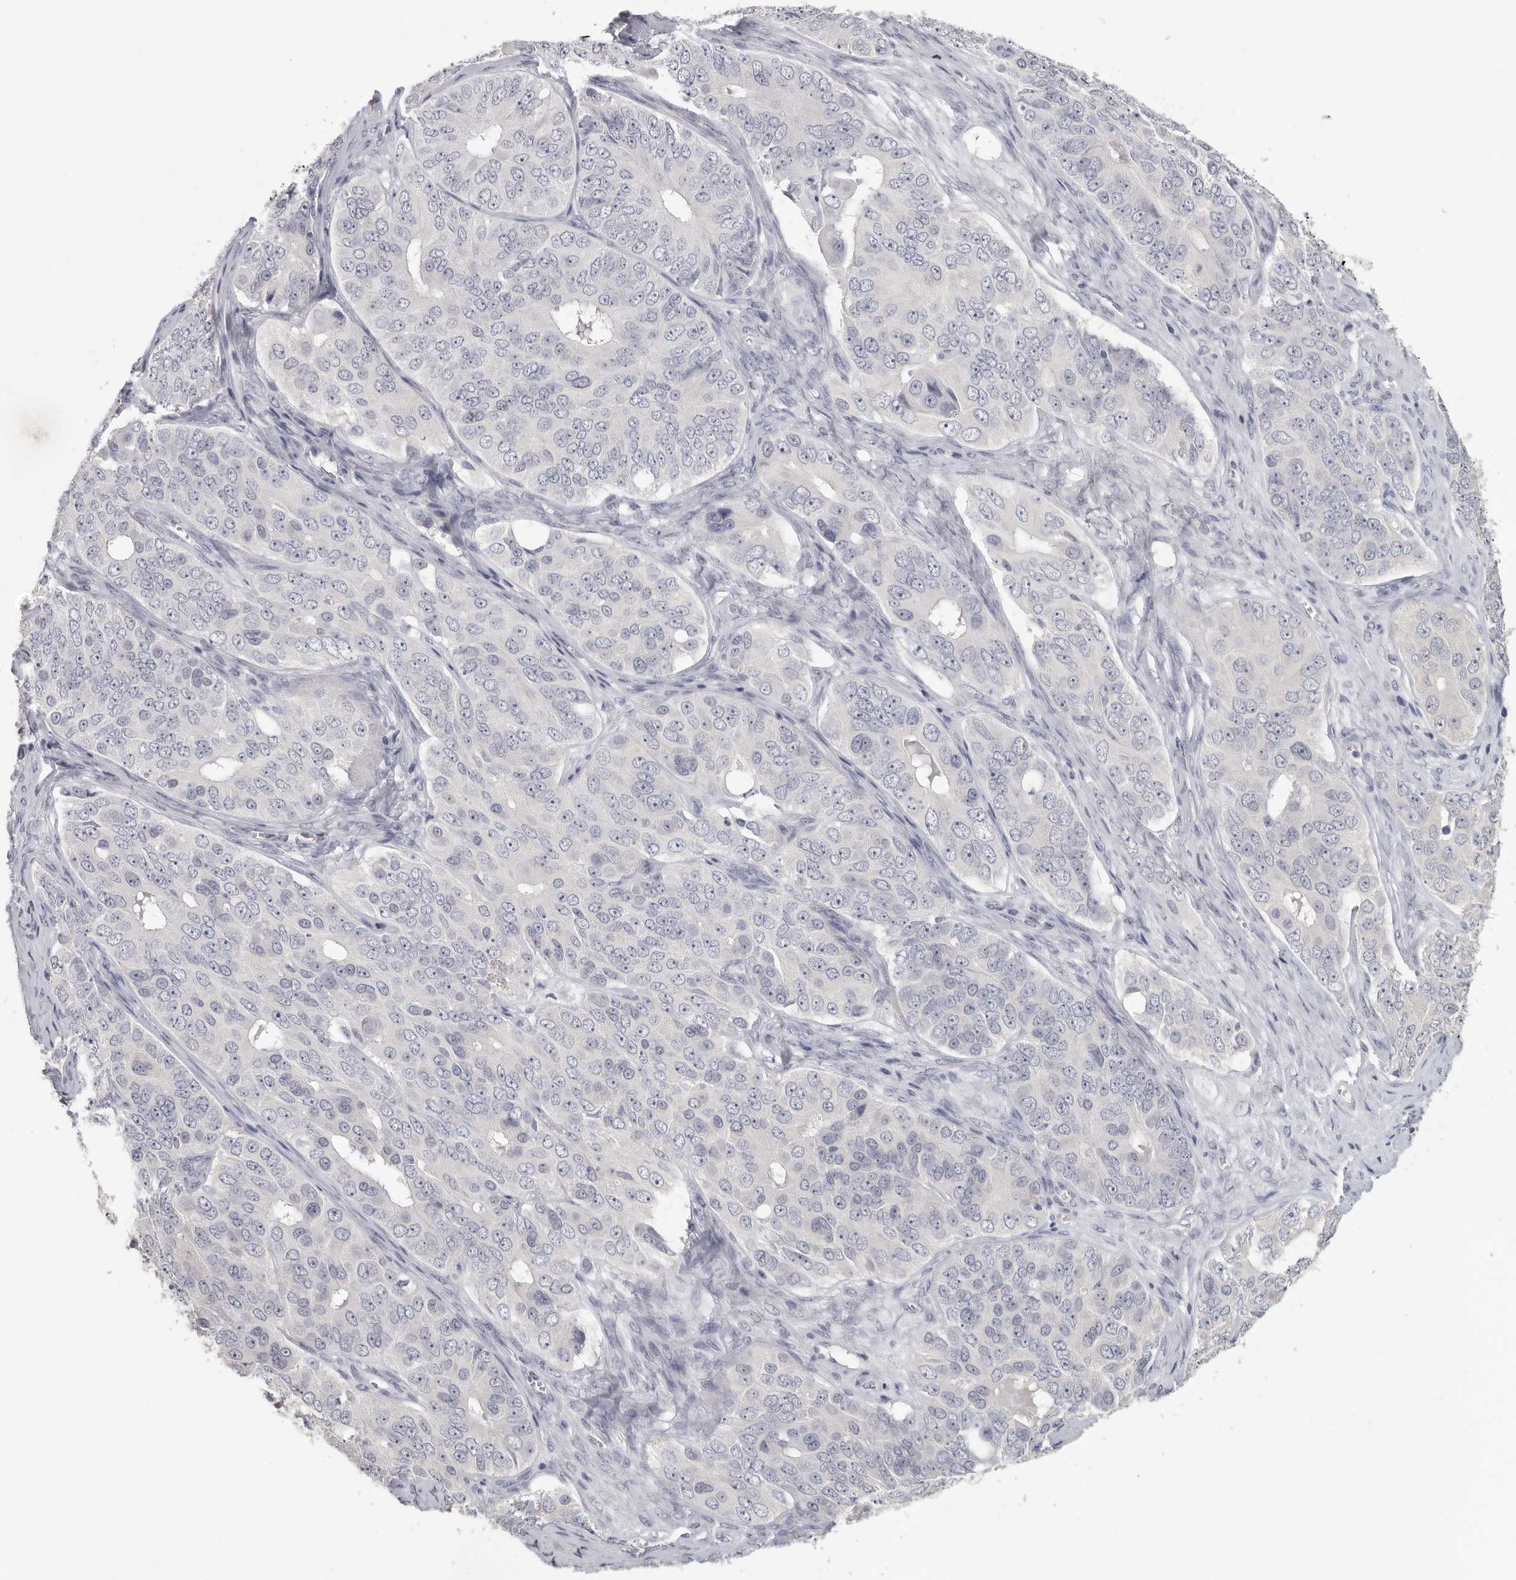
{"staining": {"intensity": "negative", "quantity": "none", "location": "none"}, "tissue": "ovarian cancer", "cell_type": "Tumor cells", "image_type": "cancer", "snomed": [{"axis": "morphology", "description": "Carcinoma, endometroid"}, {"axis": "topography", "description": "Ovary"}], "caption": "Ovarian cancer was stained to show a protein in brown. There is no significant positivity in tumor cells.", "gene": "DNAJC11", "patient": {"sex": "female", "age": 51}}